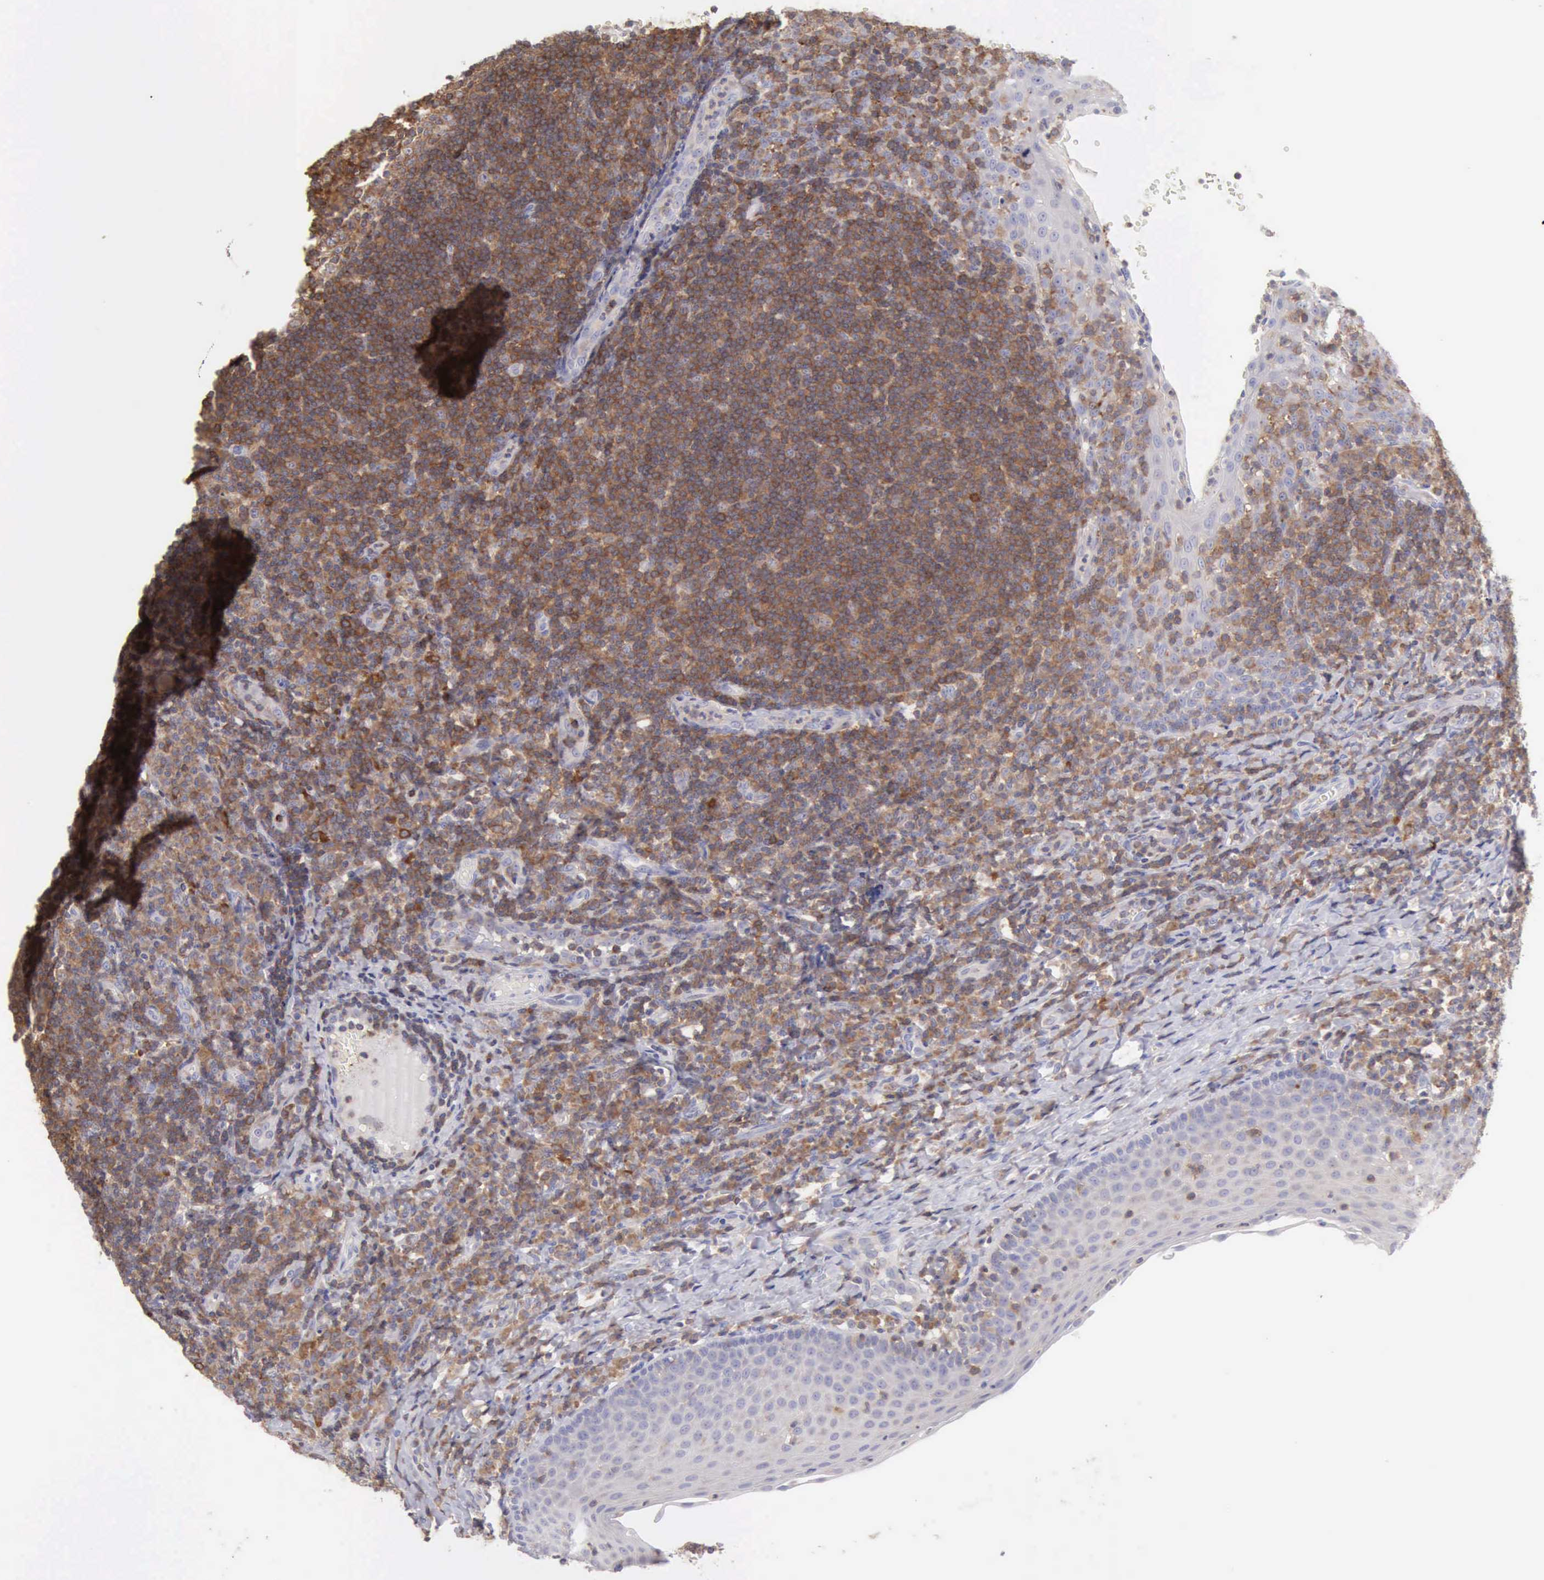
{"staining": {"intensity": "moderate", "quantity": ">75%", "location": "cytoplasmic/membranous"}, "tissue": "tonsil", "cell_type": "Germinal center cells", "image_type": "normal", "snomed": [{"axis": "morphology", "description": "Normal tissue, NOS"}, {"axis": "topography", "description": "Tonsil"}], "caption": "The micrograph demonstrates immunohistochemical staining of benign tonsil. There is moderate cytoplasmic/membranous positivity is appreciated in approximately >75% of germinal center cells.", "gene": "SASH3", "patient": {"sex": "female", "age": 40}}